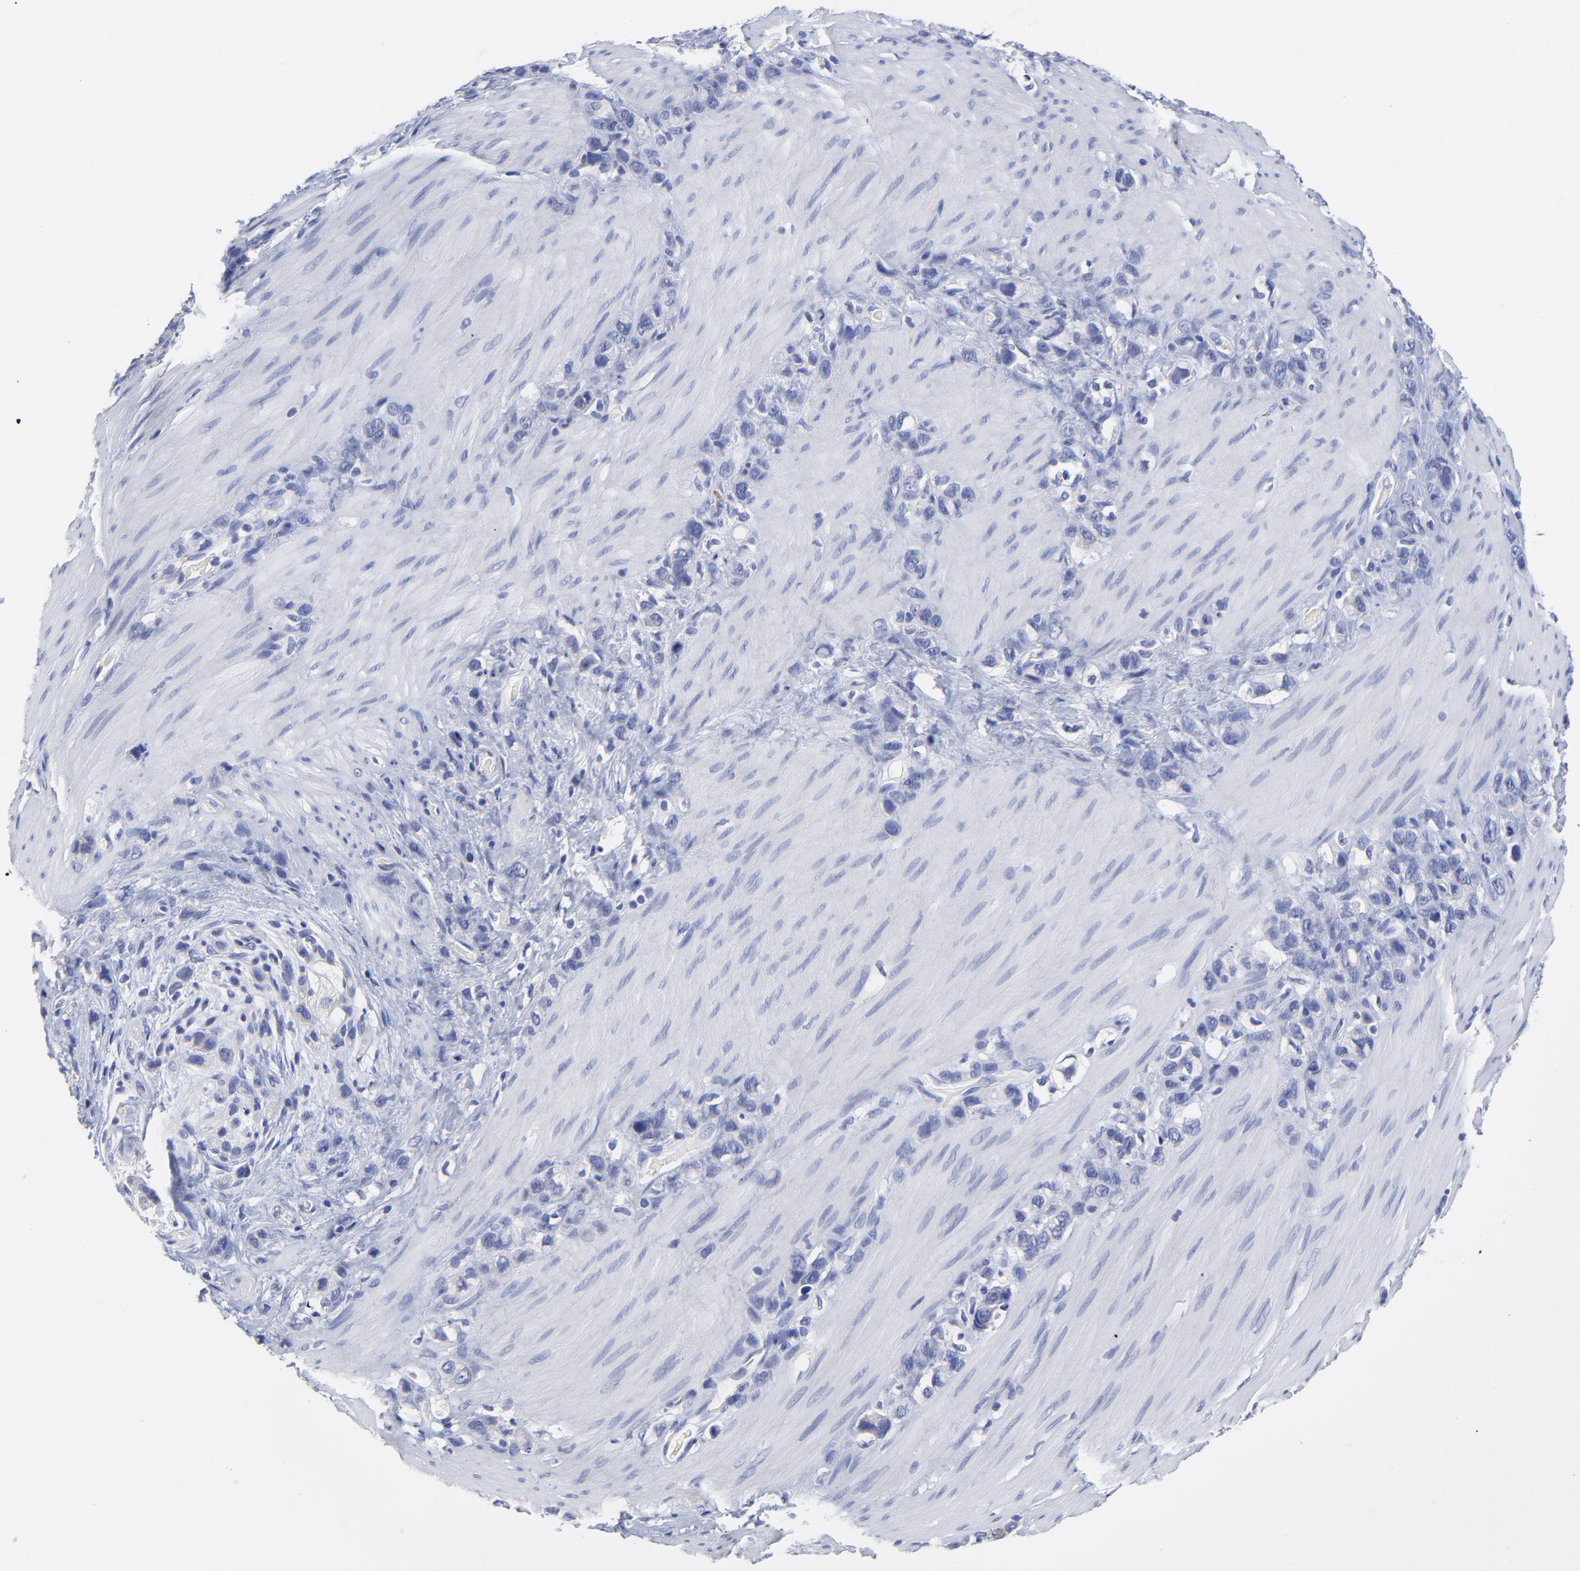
{"staining": {"intensity": "negative", "quantity": "none", "location": "none"}, "tissue": "stomach cancer", "cell_type": "Tumor cells", "image_type": "cancer", "snomed": [{"axis": "morphology", "description": "Normal tissue, NOS"}, {"axis": "morphology", "description": "Adenocarcinoma, NOS"}, {"axis": "morphology", "description": "Adenocarcinoma, High grade"}, {"axis": "topography", "description": "Stomach, upper"}, {"axis": "topography", "description": "Stomach"}], "caption": "Image shows no significant protein staining in tumor cells of stomach adenocarcinoma. (Immunohistochemistry (ihc), brightfield microscopy, high magnification).", "gene": "LAX1", "patient": {"sex": "female", "age": 65}}